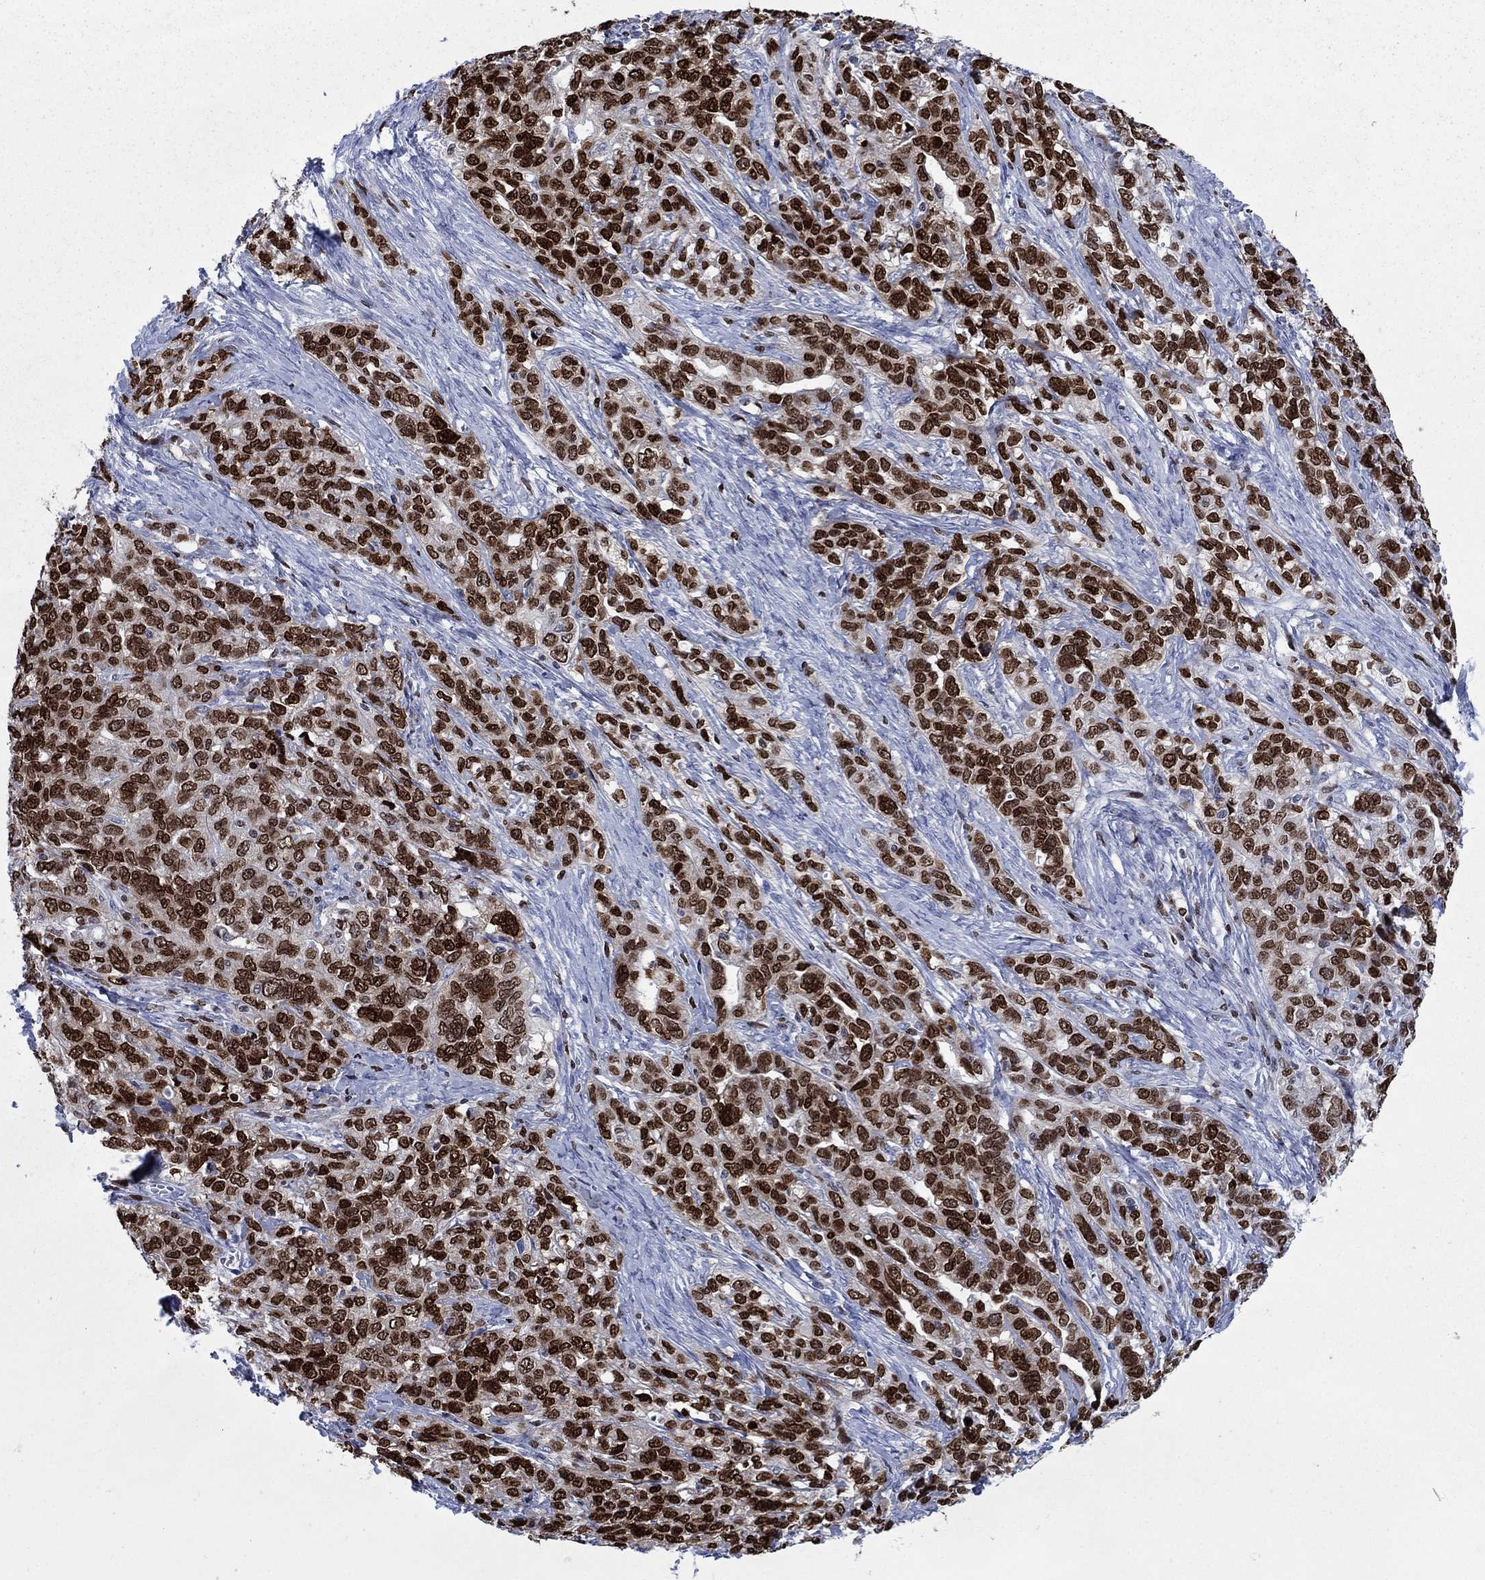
{"staining": {"intensity": "strong", "quantity": ">75%", "location": "nuclear"}, "tissue": "ovarian cancer", "cell_type": "Tumor cells", "image_type": "cancer", "snomed": [{"axis": "morphology", "description": "Cystadenocarcinoma, serous, NOS"}, {"axis": "topography", "description": "Ovary"}], "caption": "Tumor cells exhibit high levels of strong nuclear positivity in about >75% of cells in ovarian serous cystadenocarcinoma.", "gene": "HMGA1", "patient": {"sex": "female", "age": 71}}